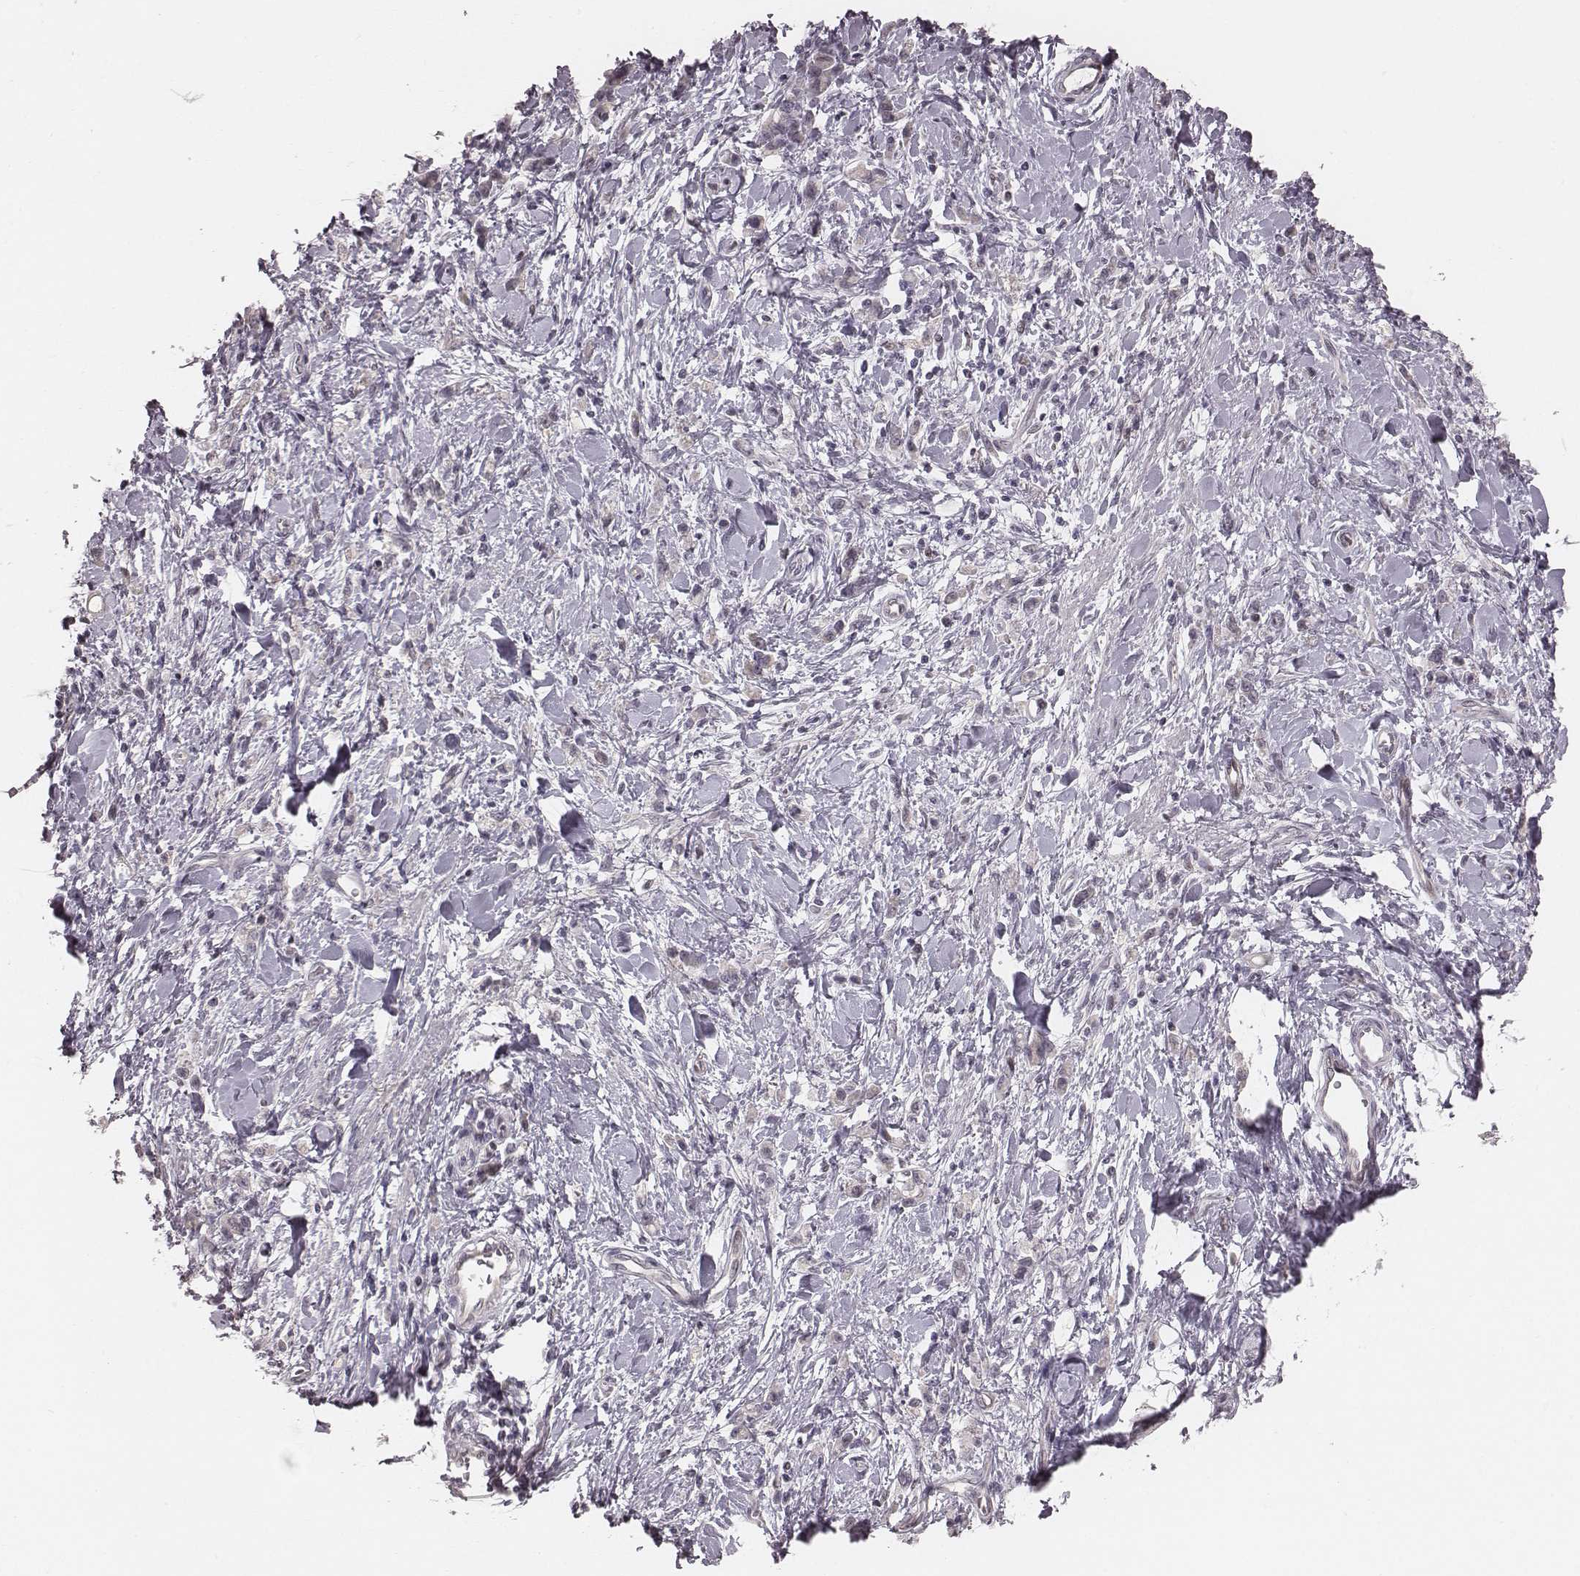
{"staining": {"intensity": "negative", "quantity": "none", "location": "none"}, "tissue": "stomach cancer", "cell_type": "Tumor cells", "image_type": "cancer", "snomed": [{"axis": "morphology", "description": "Adenocarcinoma, NOS"}, {"axis": "topography", "description": "Stomach"}], "caption": "Tumor cells show no significant expression in stomach cancer (adenocarcinoma).", "gene": "IQCG", "patient": {"sex": "male", "age": 77}}